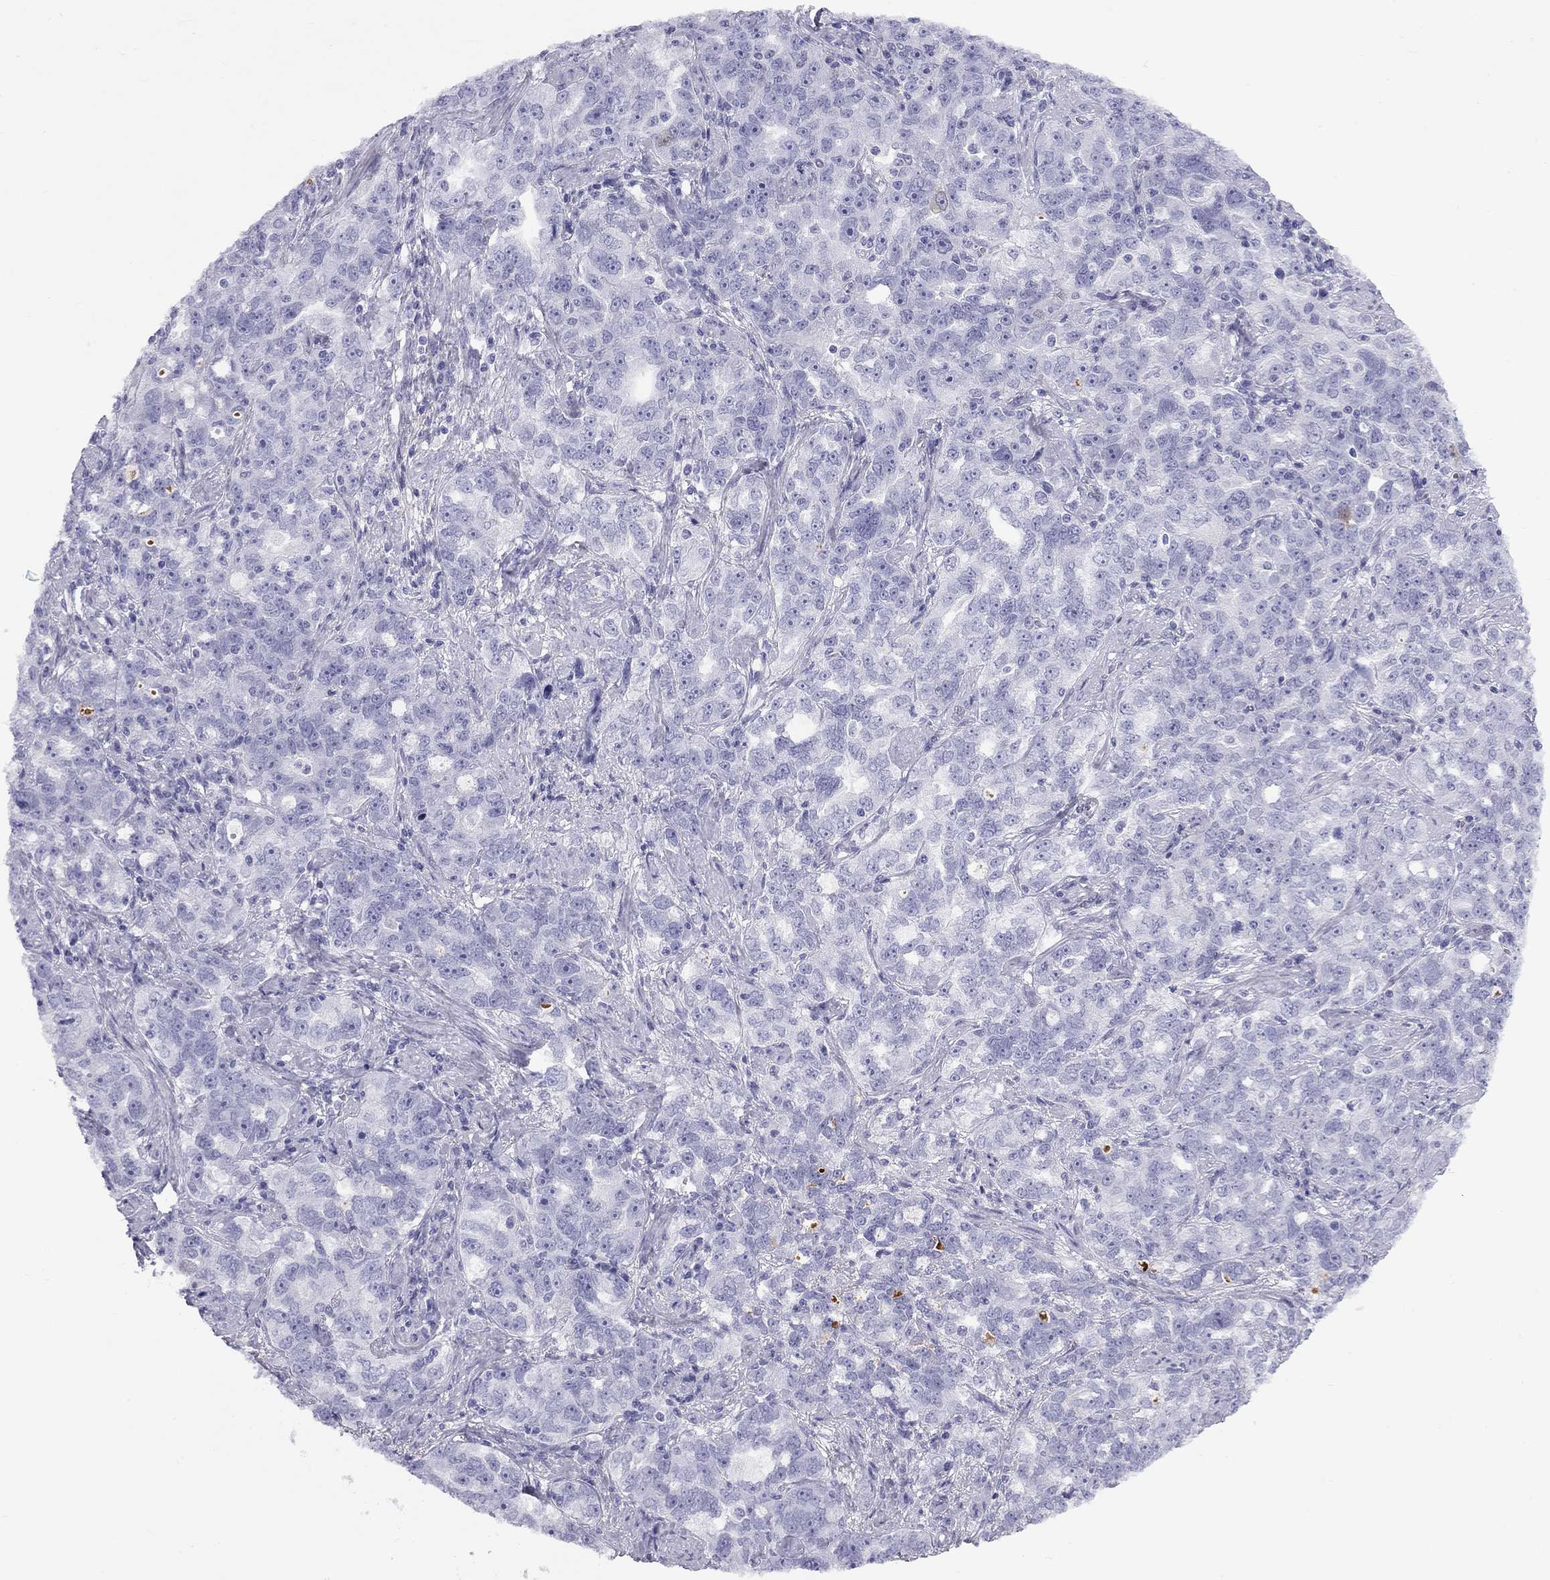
{"staining": {"intensity": "negative", "quantity": "none", "location": "none"}, "tissue": "ovarian cancer", "cell_type": "Tumor cells", "image_type": "cancer", "snomed": [{"axis": "morphology", "description": "Cystadenocarcinoma, serous, NOS"}, {"axis": "topography", "description": "Ovary"}], "caption": "Human ovarian cancer (serous cystadenocarcinoma) stained for a protein using IHC reveals no staining in tumor cells.", "gene": "FSCN3", "patient": {"sex": "female", "age": 51}}